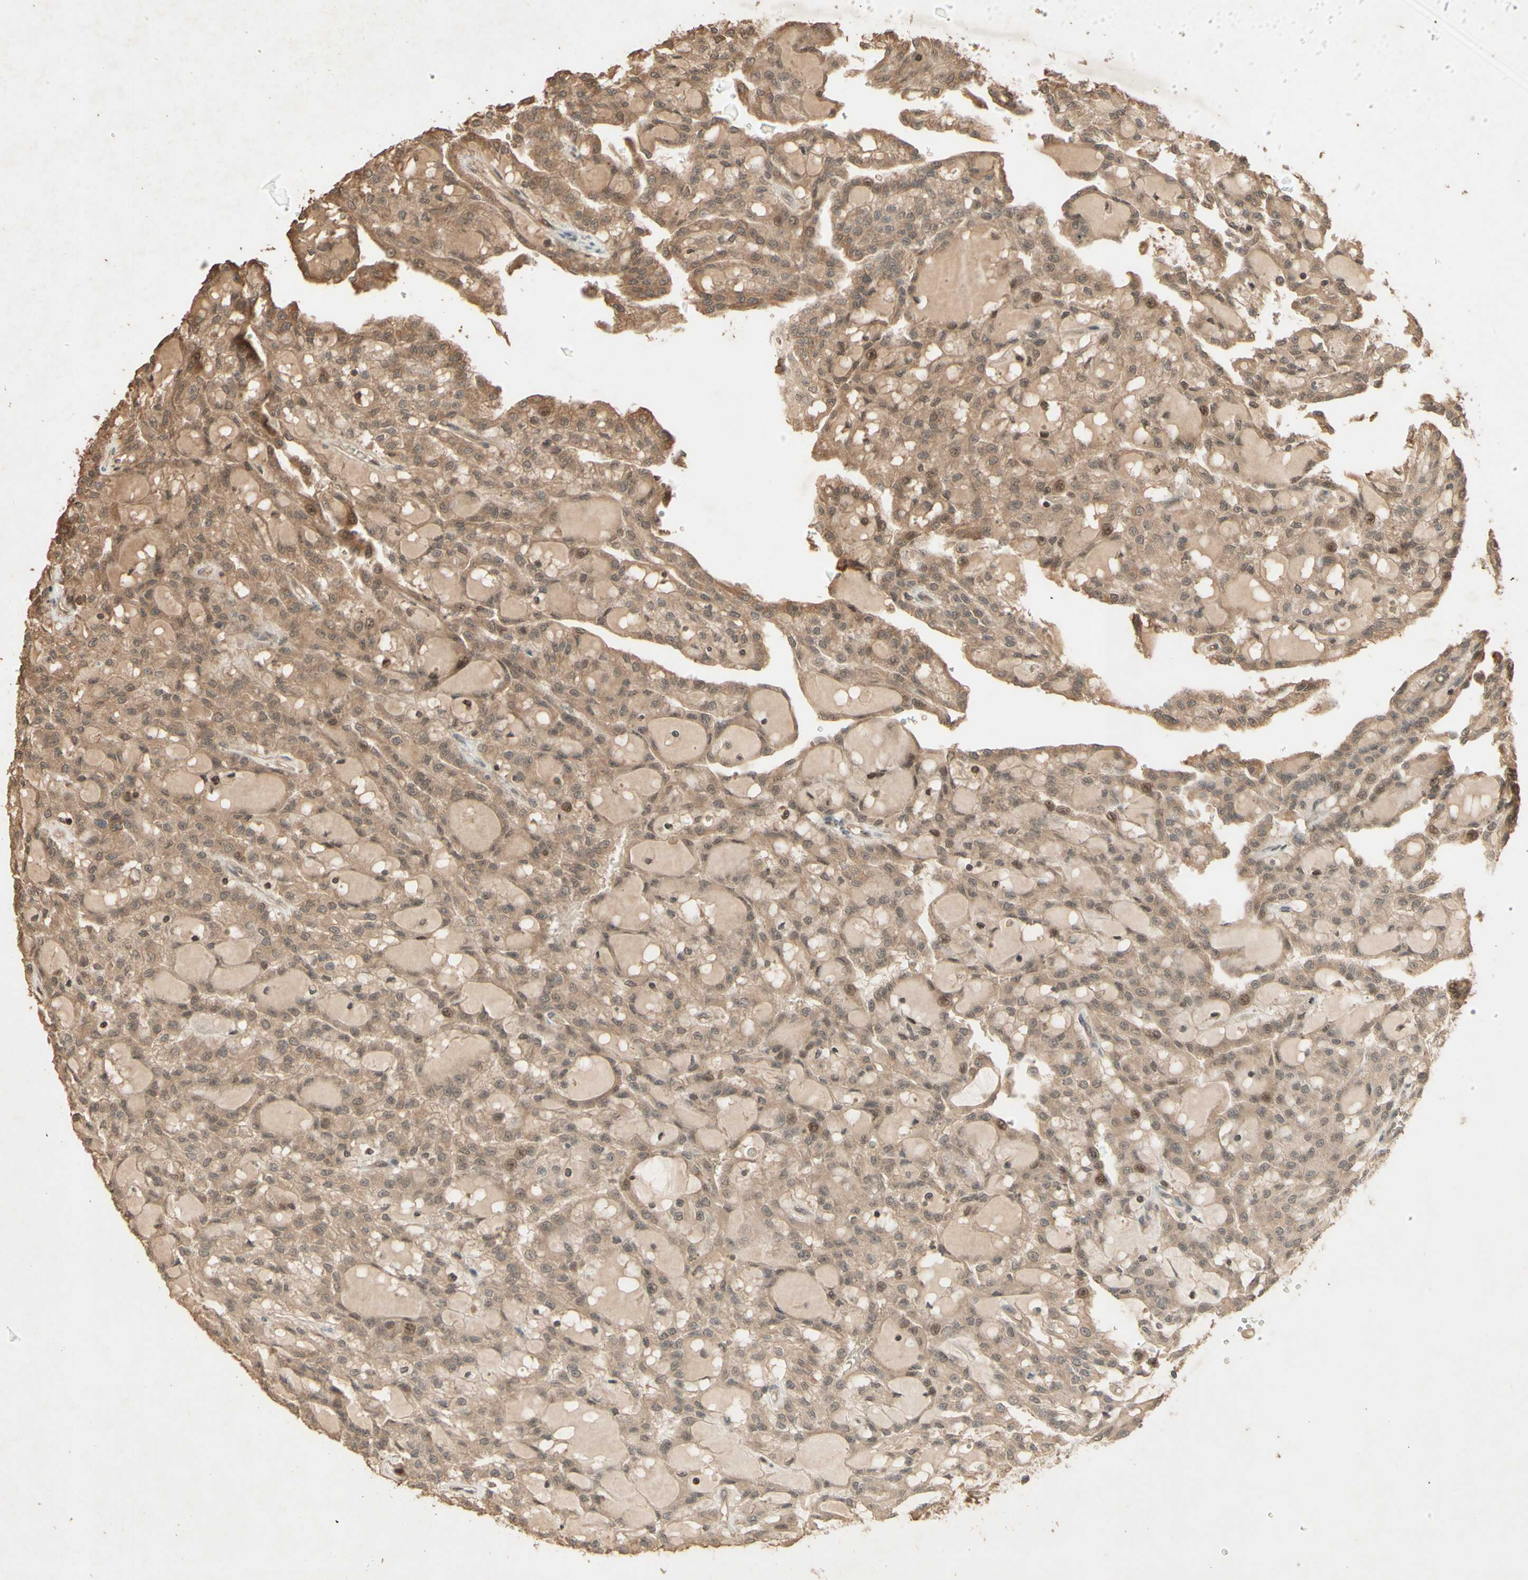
{"staining": {"intensity": "moderate", "quantity": ">75%", "location": "cytoplasmic/membranous"}, "tissue": "renal cancer", "cell_type": "Tumor cells", "image_type": "cancer", "snomed": [{"axis": "morphology", "description": "Adenocarcinoma, NOS"}, {"axis": "topography", "description": "Kidney"}], "caption": "Renal adenocarcinoma tissue displays moderate cytoplasmic/membranous positivity in approximately >75% of tumor cells, visualized by immunohistochemistry. (IHC, brightfield microscopy, high magnification).", "gene": "SMAD9", "patient": {"sex": "male", "age": 63}}